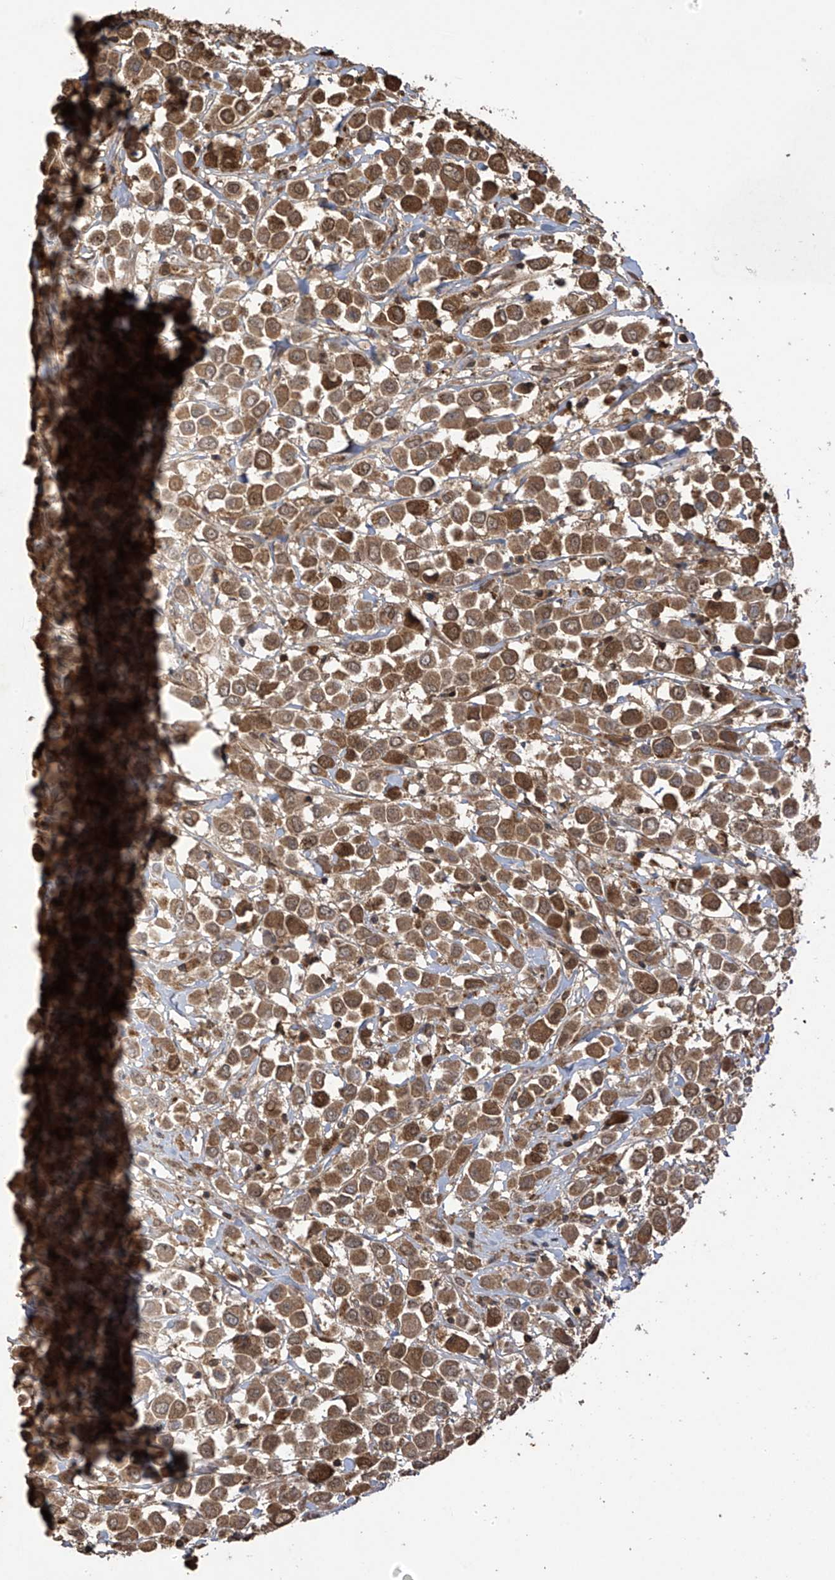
{"staining": {"intensity": "moderate", "quantity": ">75%", "location": "cytoplasmic/membranous,nuclear"}, "tissue": "breast cancer", "cell_type": "Tumor cells", "image_type": "cancer", "snomed": [{"axis": "morphology", "description": "Duct carcinoma"}, {"axis": "topography", "description": "Breast"}], "caption": "The image demonstrates immunohistochemical staining of breast intraductal carcinoma. There is moderate cytoplasmic/membranous and nuclear staining is identified in approximately >75% of tumor cells. (Stains: DAB (3,3'-diaminobenzidine) in brown, nuclei in blue, Microscopy: brightfield microscopy at high magnification).", "gene": "PNPT1", "patient": {"sex": "female", "age": 61}}